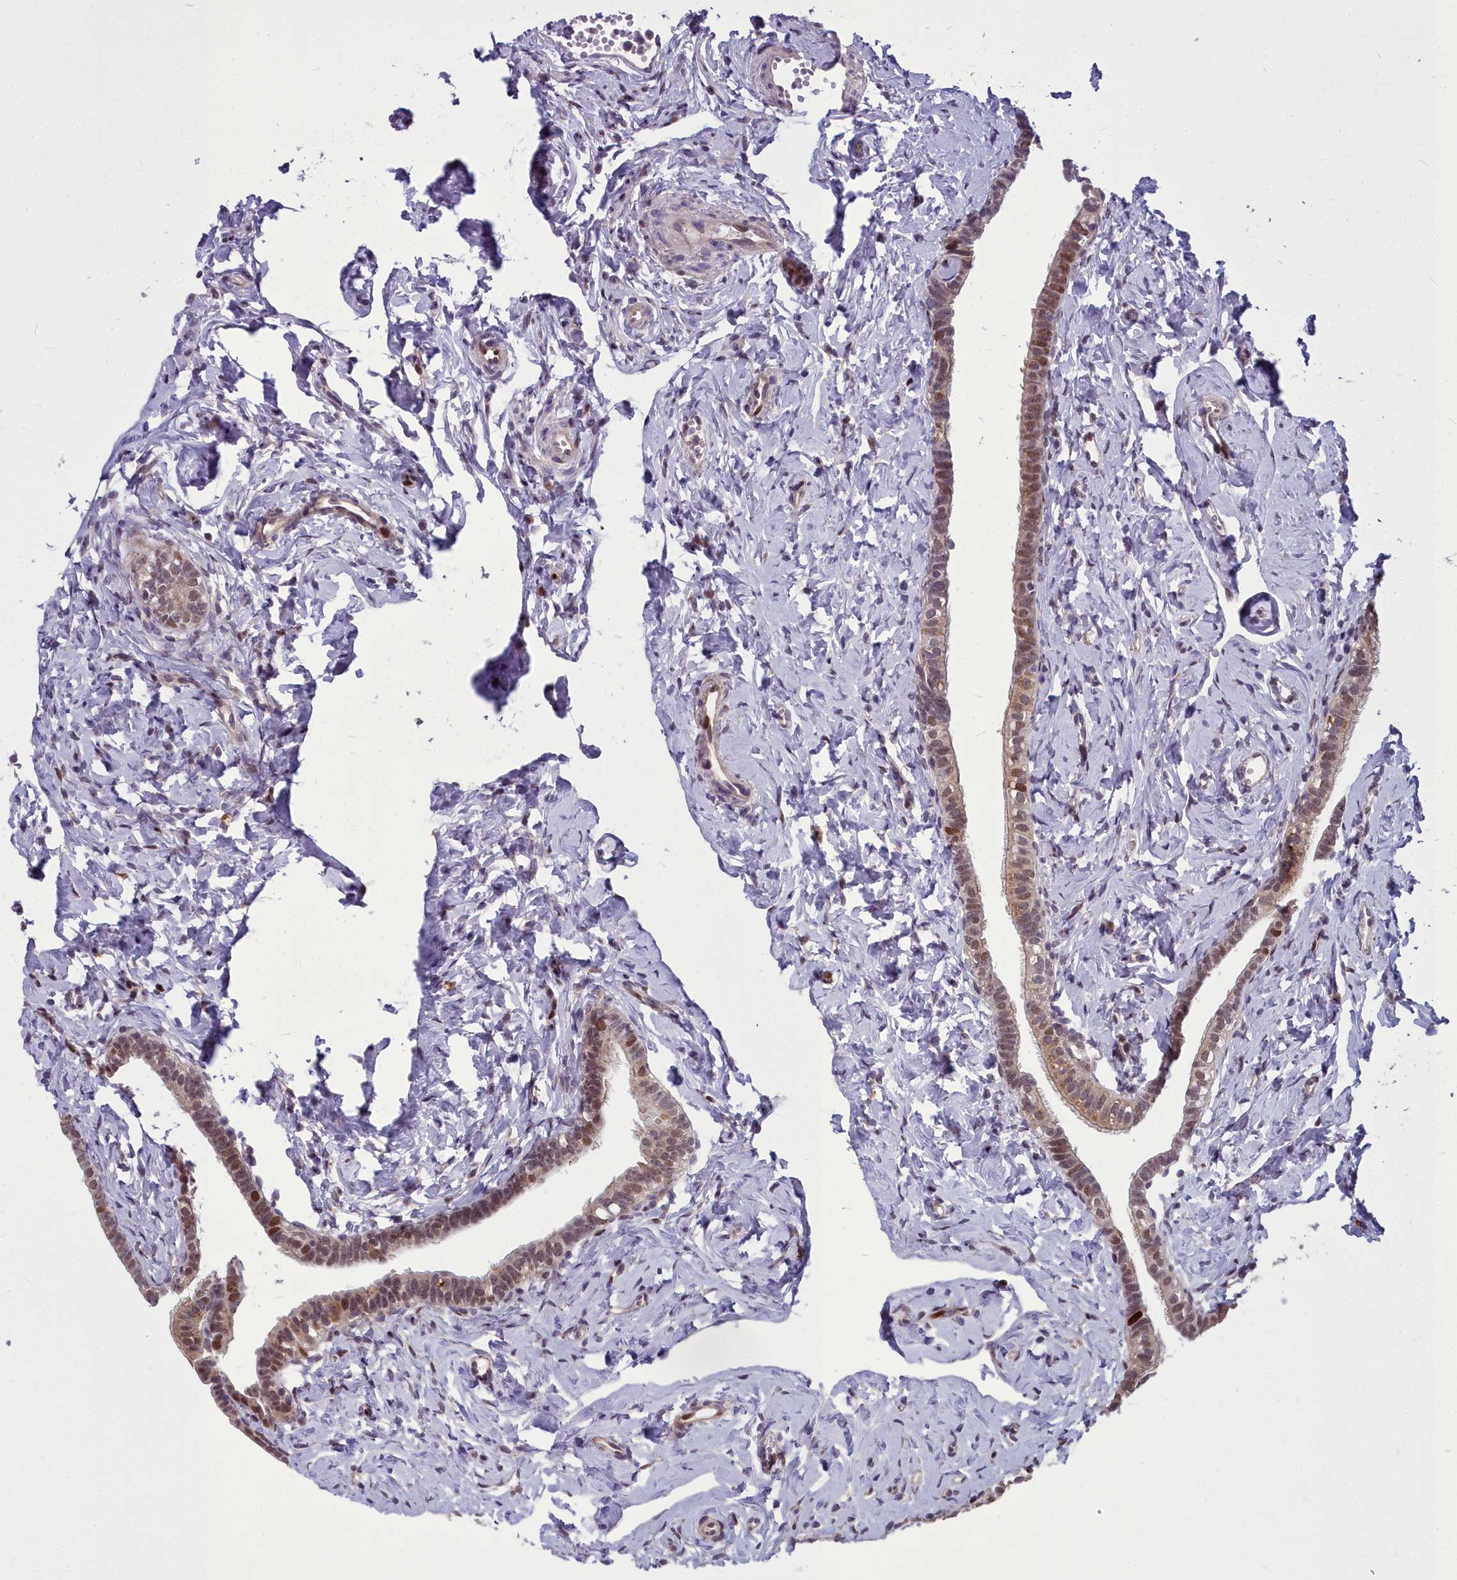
{"staining": {"intensity": "moderate", "quantity": ">75%", "location": "nuclear"}, "tissue": "fallopian tube", "cell_type": "Glandular cells", "image_type": "normal", "snomed": [{"axis": "morphology", "description": "Normal tissue, NOS"}, {"axis": "topography", "description": "Fallopian tube"}], "caption": "Protein expression analysis of normal fallopian tube reveals moderate nuclear staining in approximately >75% of glandular cells.", "gene": "AP1M1", "patient": {"sex": "female", "age": 66}}